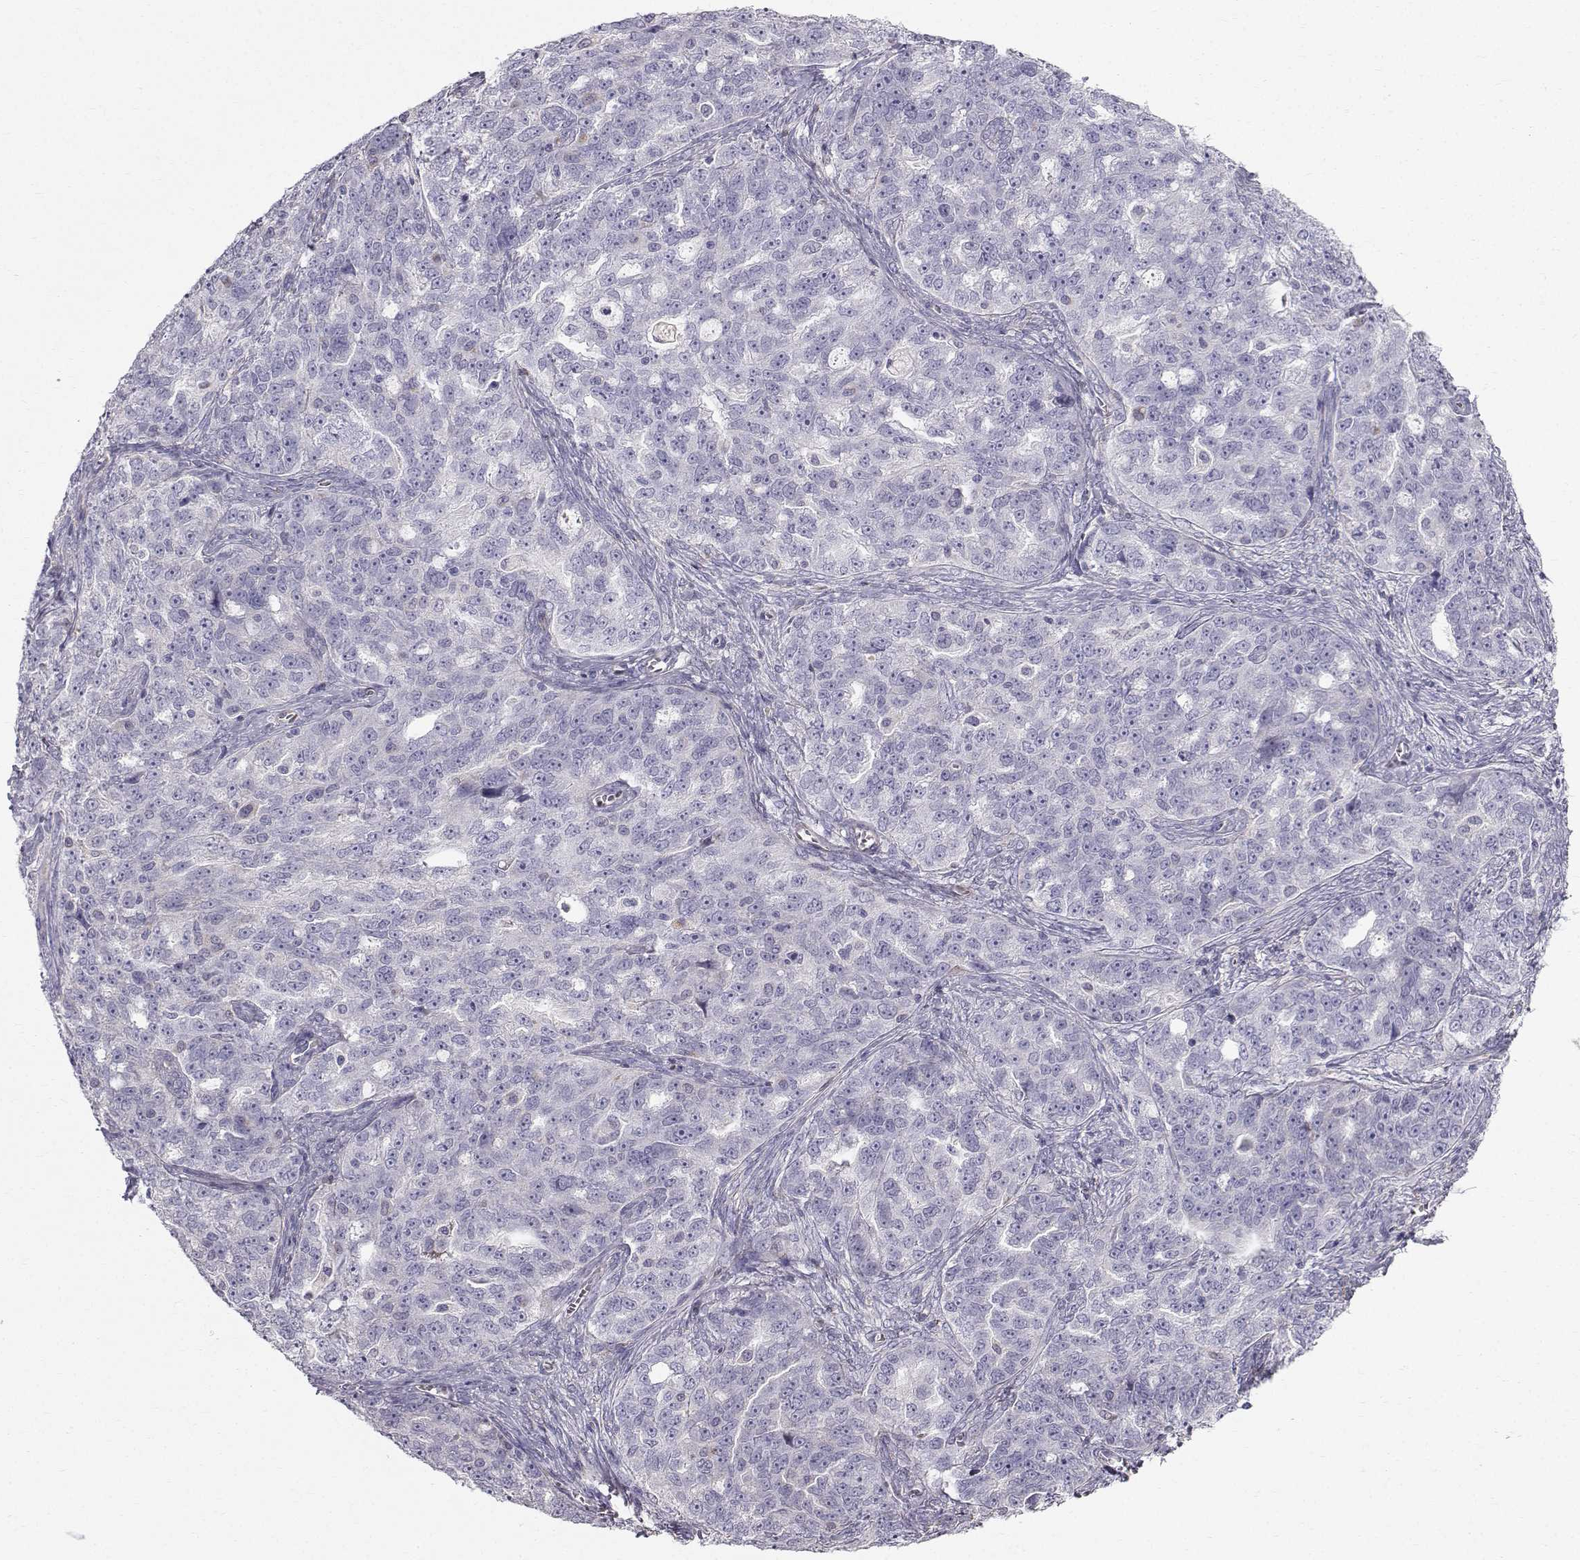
{"staining": {"intensity": "negative", "quantity": "none", "location": "none"}, "tissue": "ovarian cancer", "cell_type": "Tumor cells", "image_type": "cancer", "snomed": [{"axis": "morphology", "description": "Cystadenocarcinoma, serous, NOS"}, {"axis": "topography", "description": "Ovary"}], "caption": "A micrograph of ovarian cancer stained for a protein exhibits no brown staining in tumor cells.", "gene": "CALCR", "patient": {"sex": "female", "age": 51}}